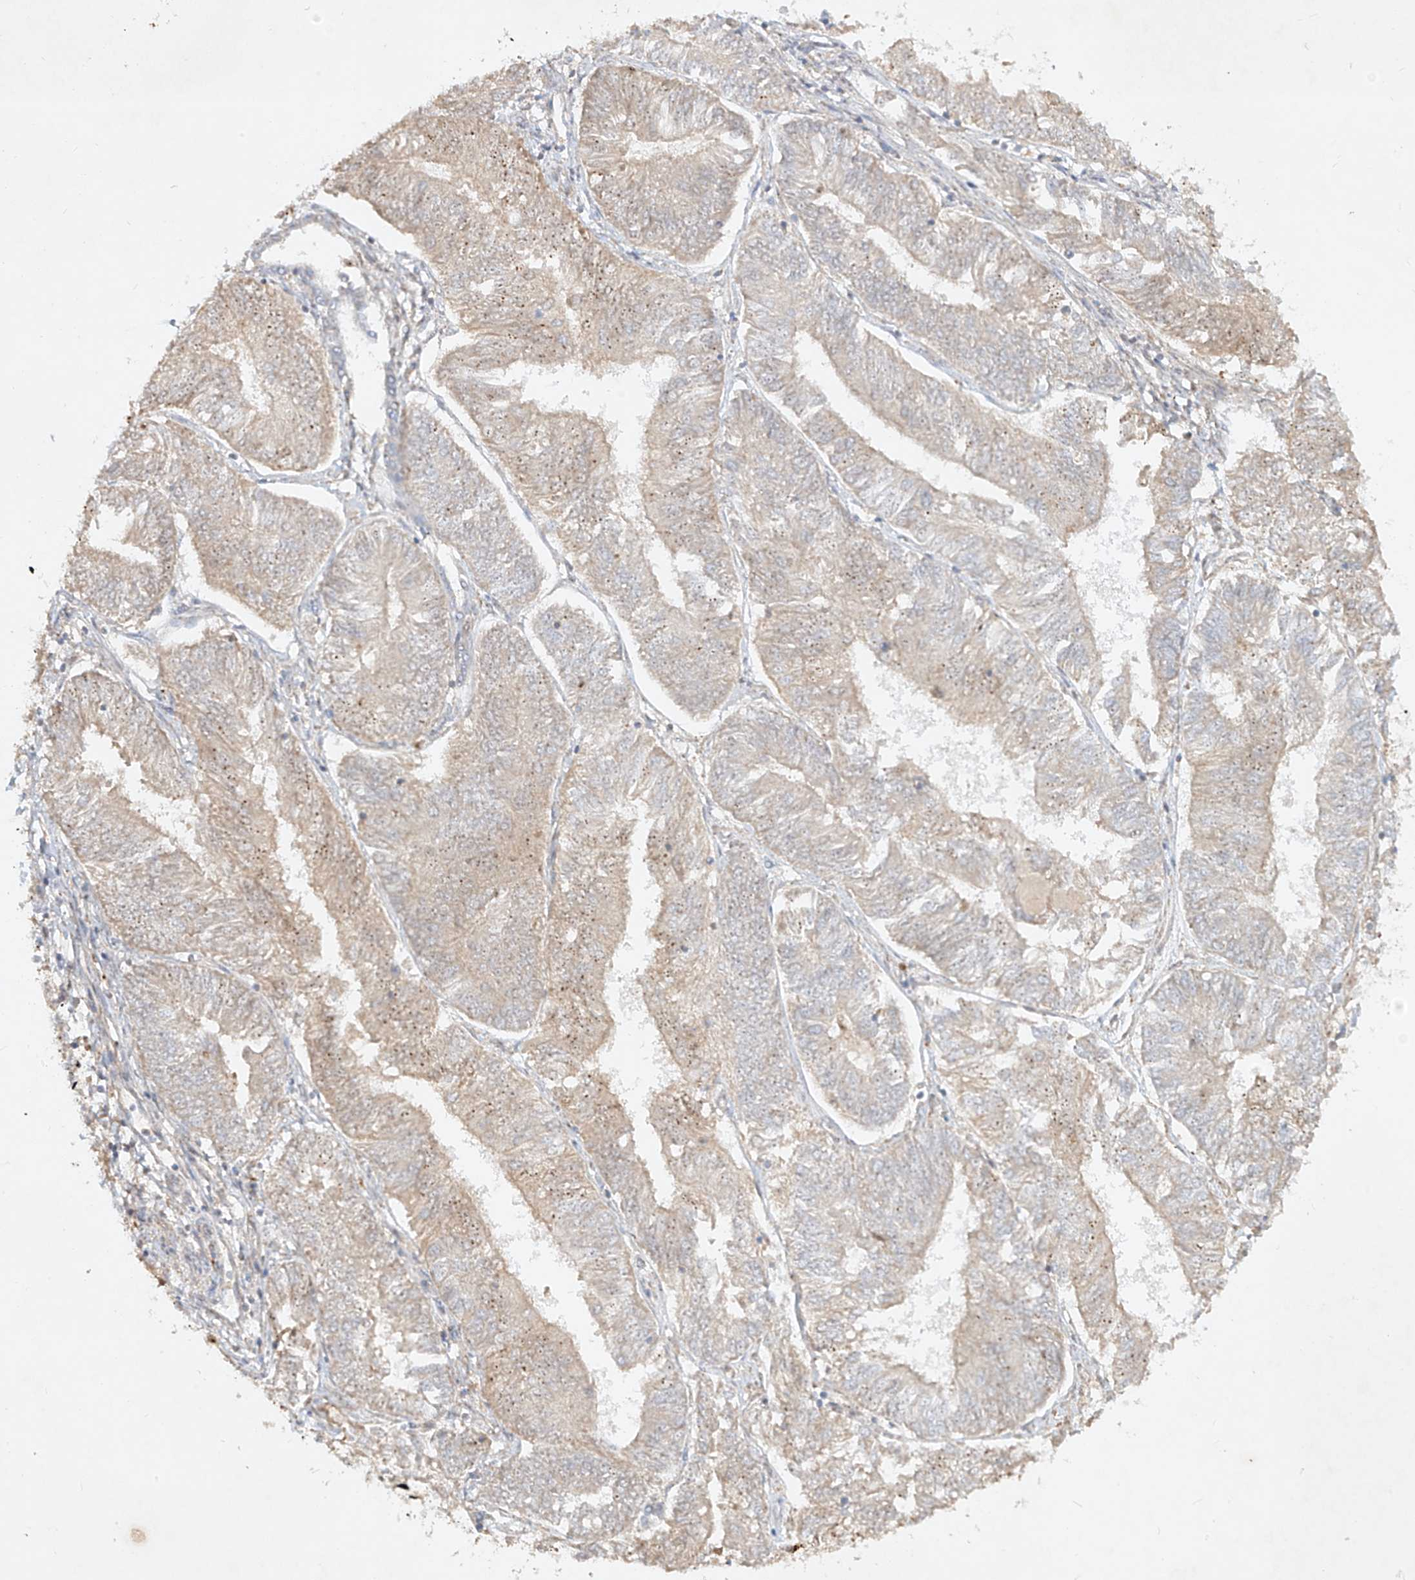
{"staining": {"intensity": "negative", "quantity": "none", "location": "none"}, "tissue": "endometrial cancer", "cell_type": "Tumor cells", "image_type": "cancer", "snomed": [{"axis": "morphology", "description": "Adenocarcinoma, NOS"}, {"axis": "topography", "description": "Endometrium"}], "caption": "Immunohistochemistry (IHC) image of human adenocarcinoma (endometrial) stained for a protein (brown), which shows no expression in tumor cells.", "gene": "KPNA7", "patient": {"sex": "female", "age": 58}}